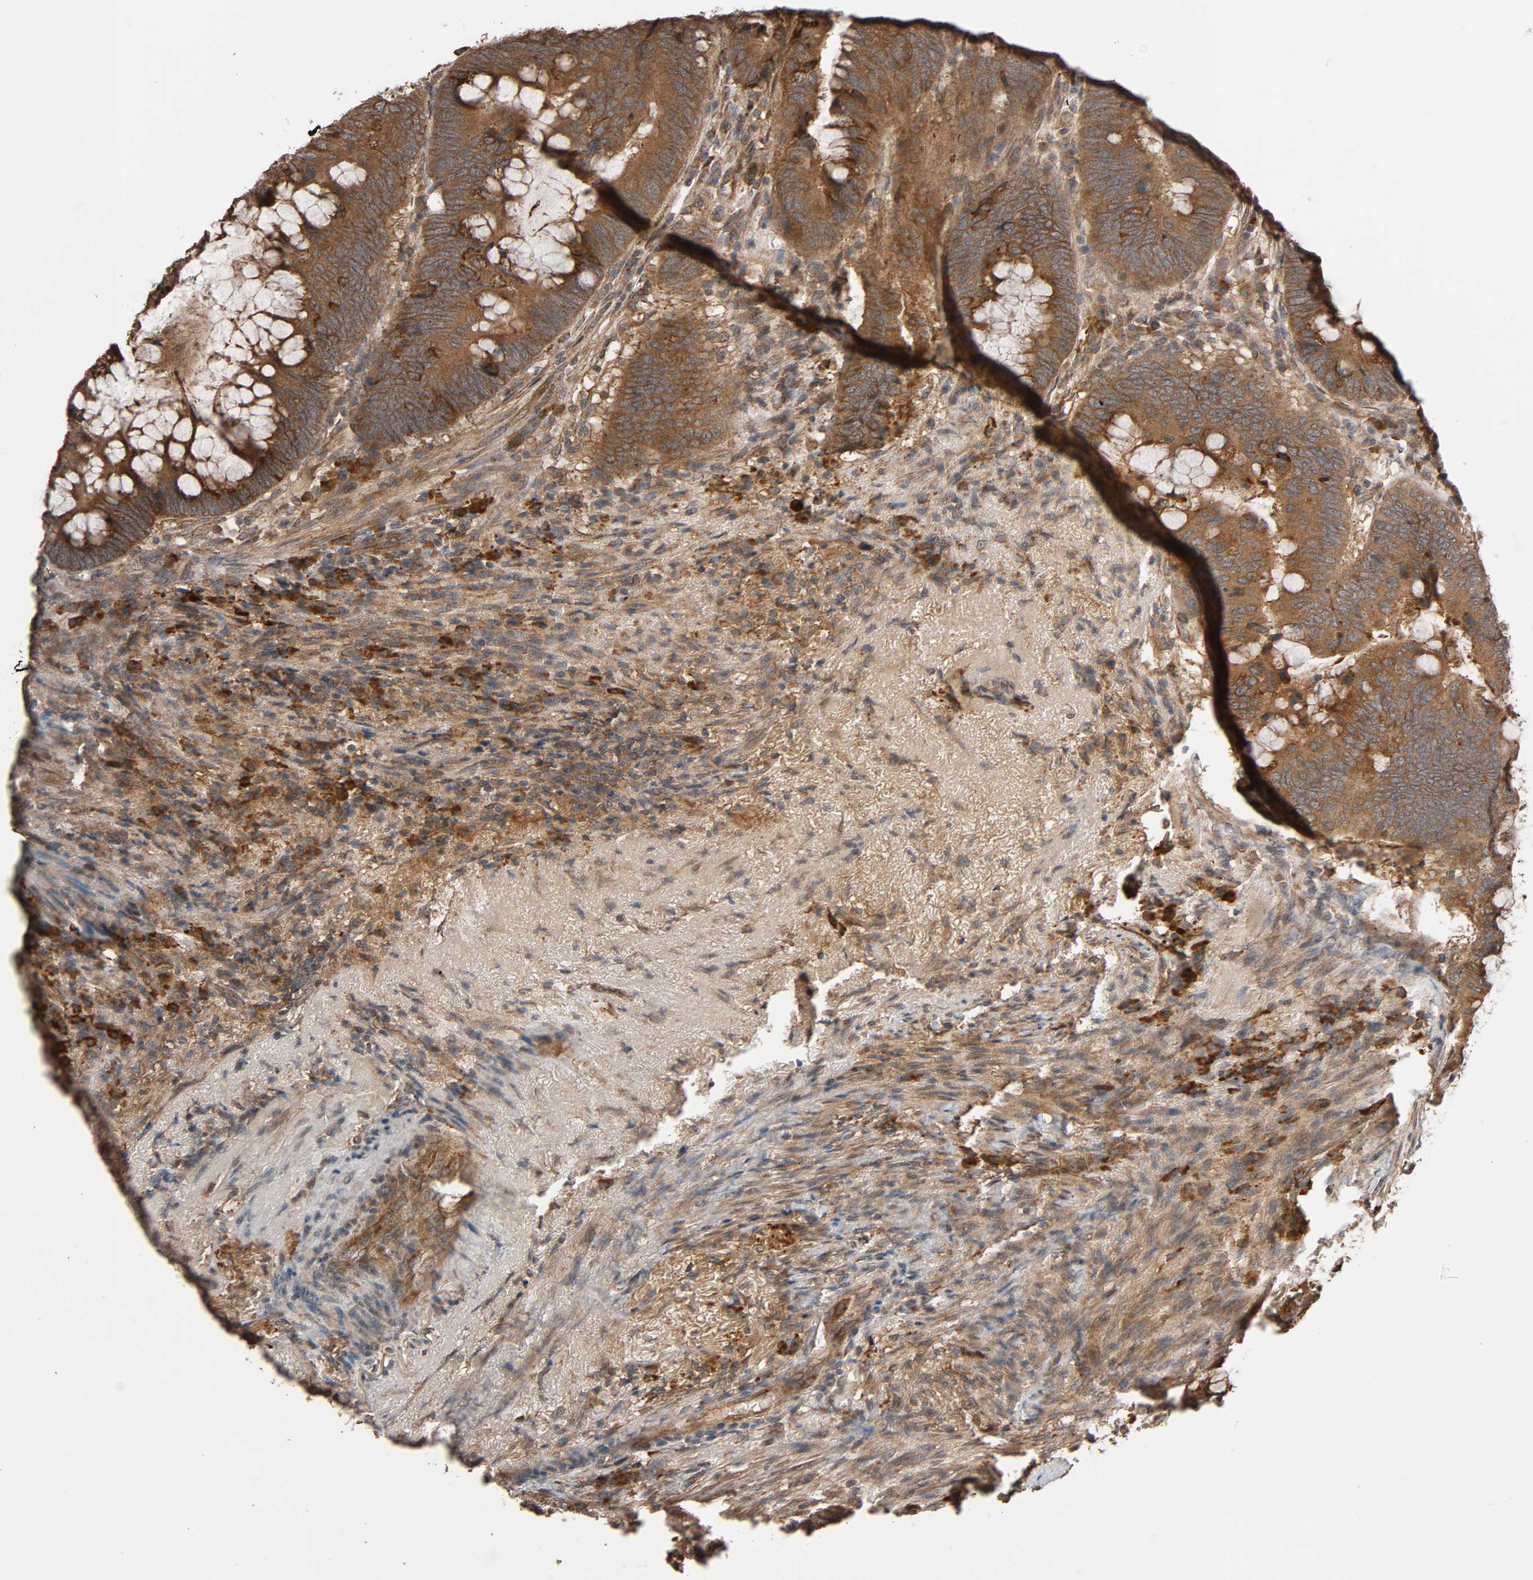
{"staining": {"intensity": "strong", "quantity": ">75%", "location": "cytoplasmic/membranous"}, "tissue": "colorectal cancer", "cell_type": "Tumor cells", "image_type": "cancer", "snomed": [{"axis": "morphology", "description": "Normal tissue, NOS"}, {"axis": "morphology", "description": "Adenocarcinoma, NOS"}, {"axis": "topography", "description": "Rectum"}, {"axis": "topography", "description": "Peripheral nerve tissue"}], "caption": "This is an image of IHC staining of colorectal cancer (adenocarcinoma), which shows strong positivity in the cytoplasmic/membranous of tumor cells.", "gene": "MAP3K8", "patient": {"sex": "male", "age": 92}}